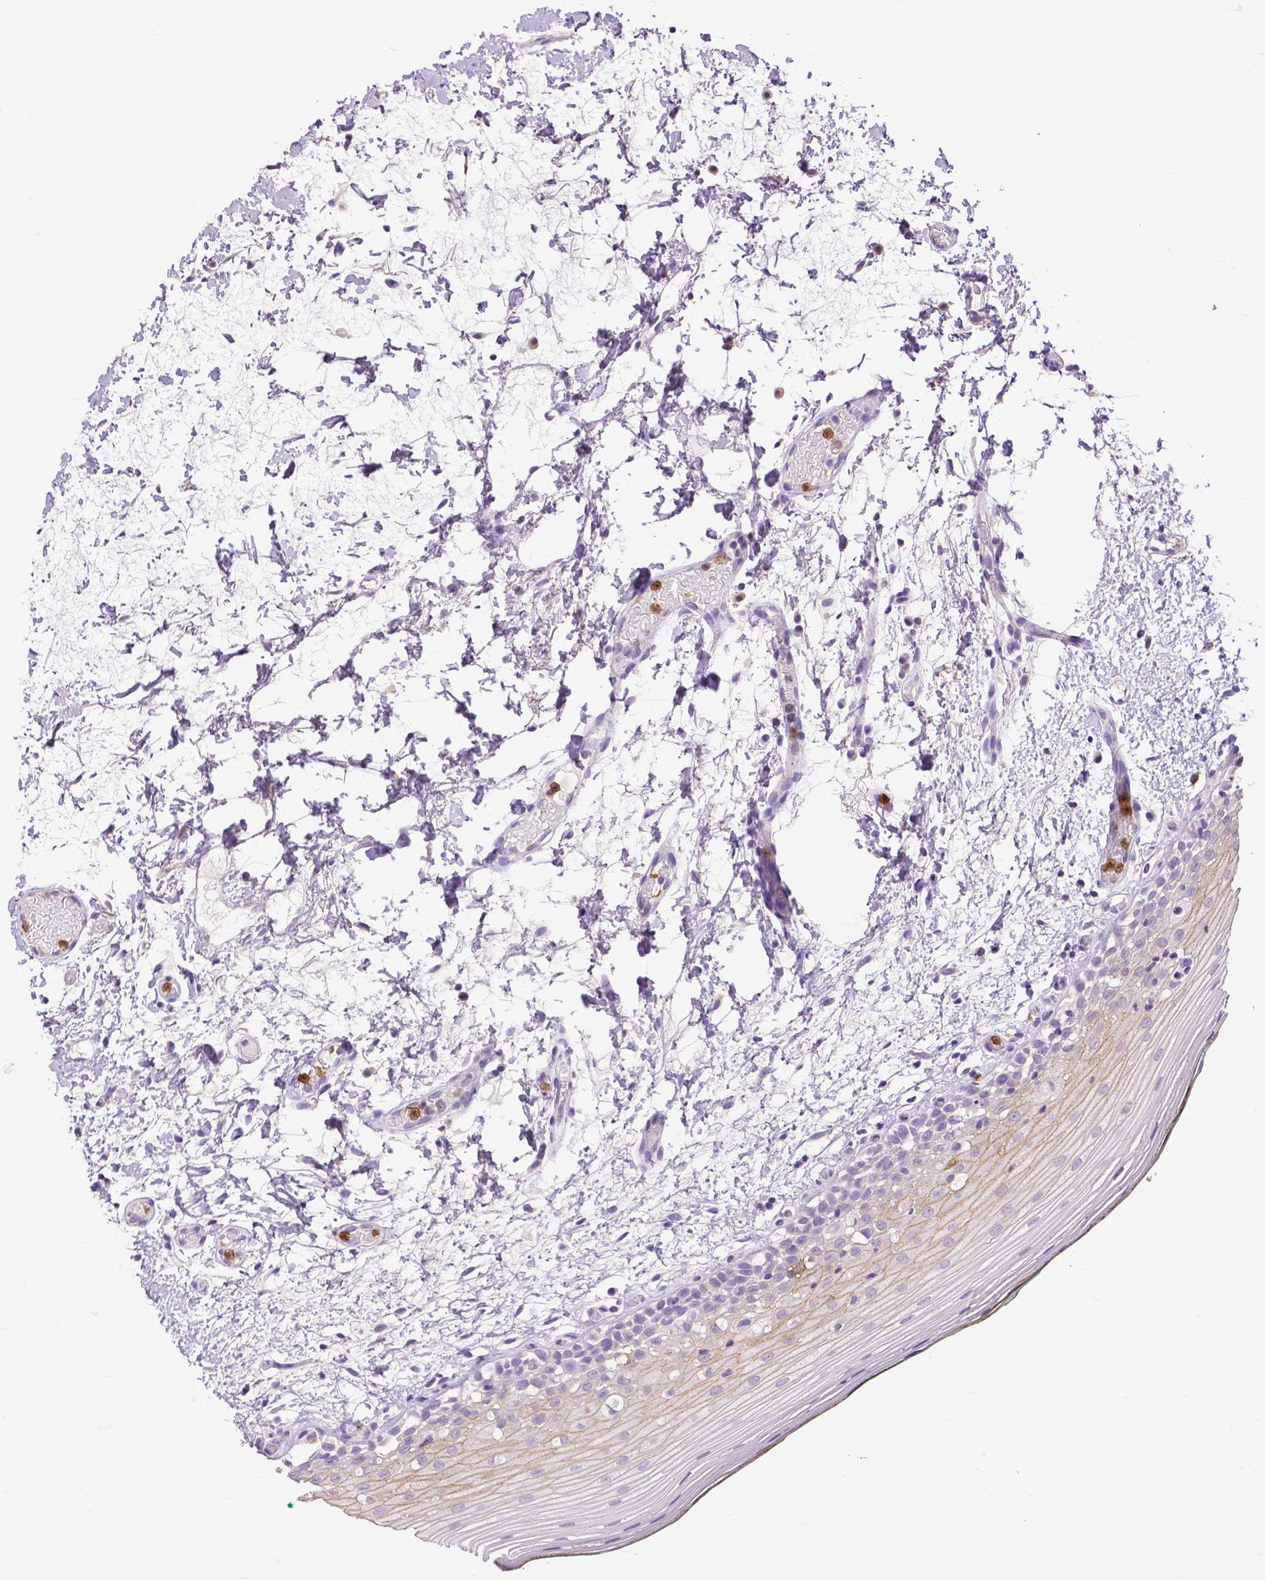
{"staining": {"intensity": "weak", "quantity": "<25%", "location": "cytoplasmic/membranous"}, "tissue": "oral mucosa", "cell_type": "Squamous epithelial cells", "image_type": "normal", "snomed": [{"axis": "morphology", "description": "Normal tissue, NOS"}, {"axis": "topography", "description": "Oral tissue"}], "caption": "Image shows no protein staining in squamous epithelial cells of unremarkable oral mucosa. The staining was performed using DAB to visualize the protein expression in brown, while the nuclei were stained in blue with hematoxylin (Magnification: 20x).", "gene": "CXCR2", "patient": {"sex": "female", "age": 83}}